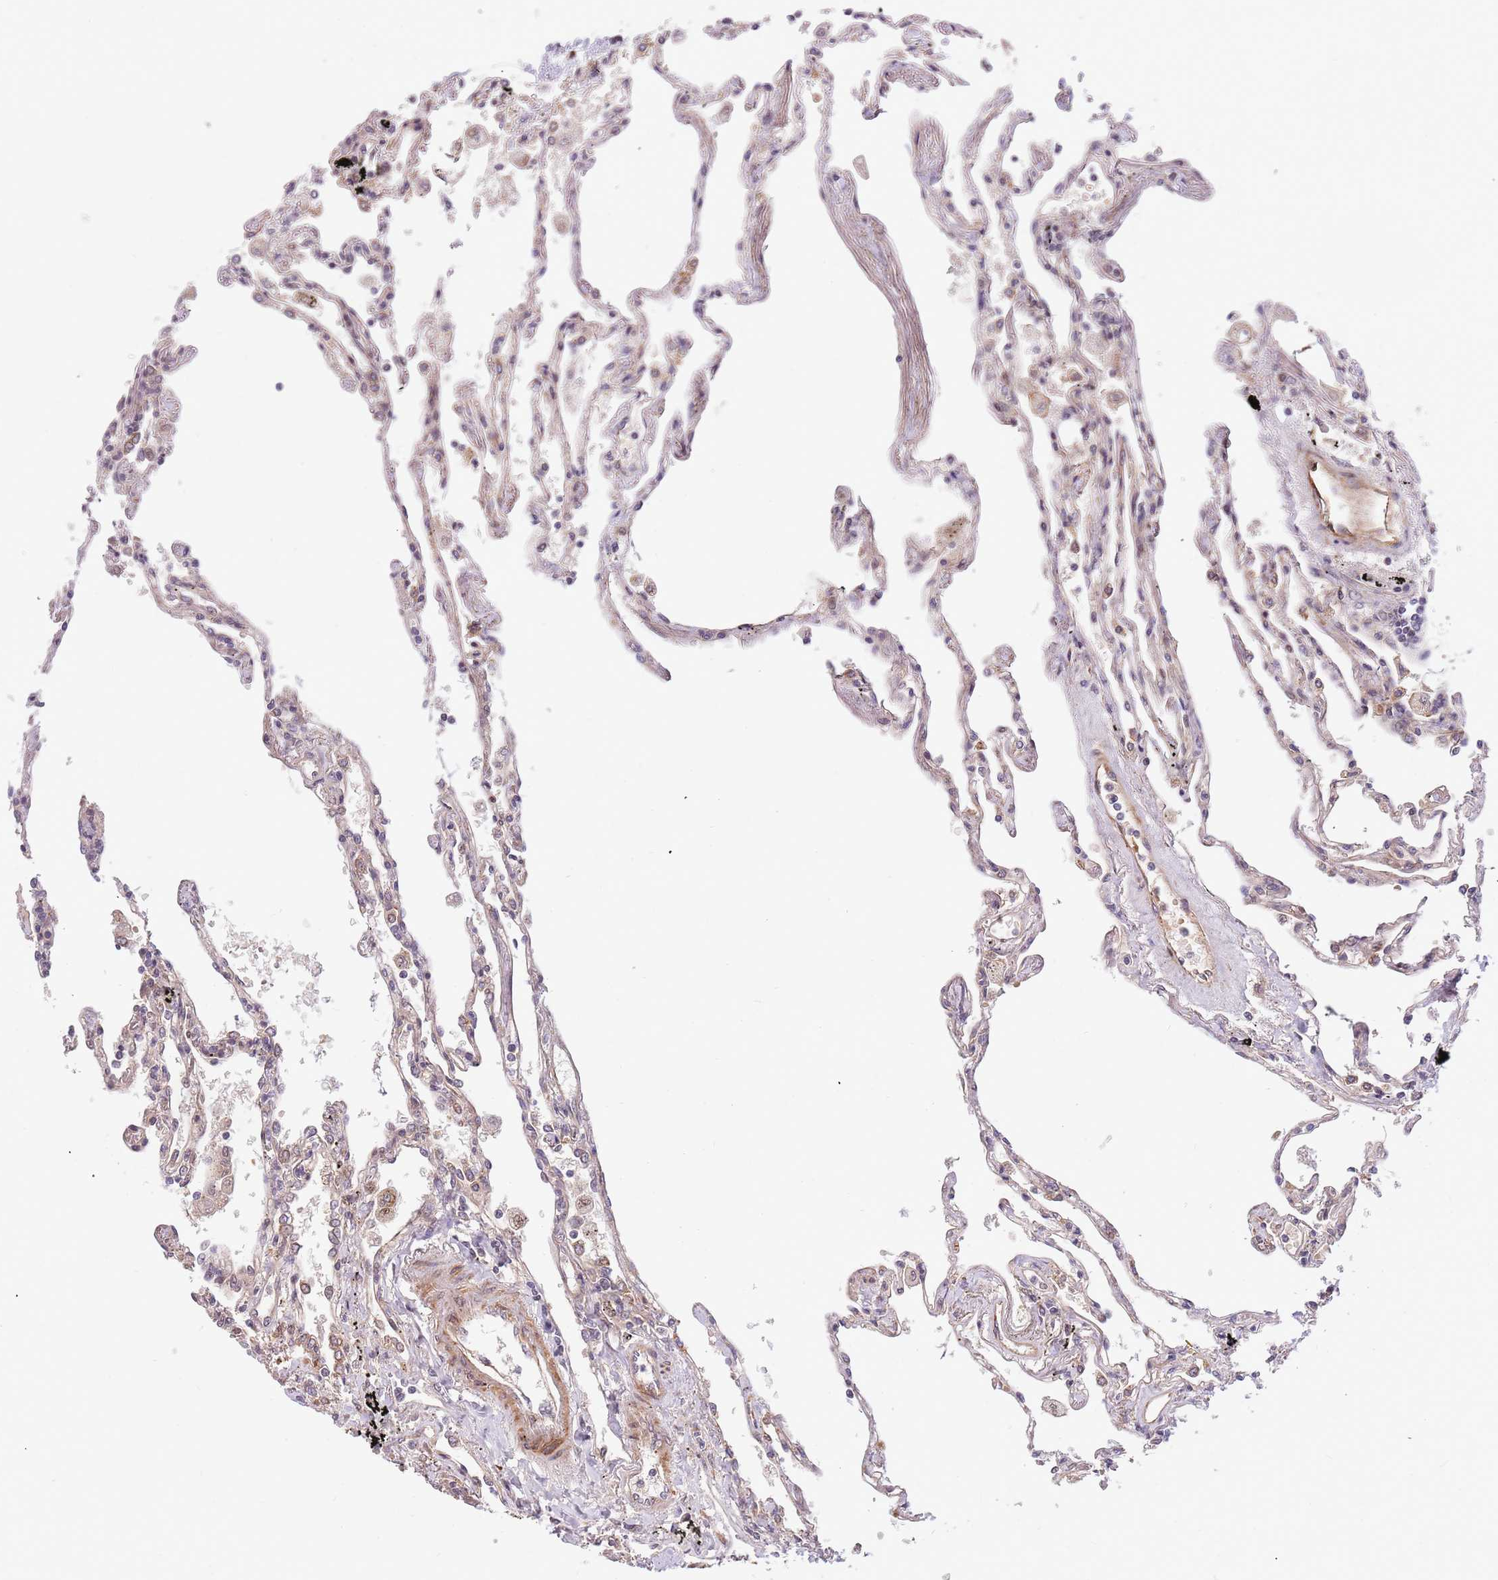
{"staining": {"intensity": "moderate", "quantity": "25%-75%", "location": "cytoplasmic/membranous"}, "tissue": "lung", "cell_type": "Alveolar cells", "image_type": "normal", "snomed": [{"axis": "morphology", "description": "Normal tissue, NOS"}, {"axis": "topography", "description": "Lung"}], "caption": "This photomicrograph exhibits IHC staining of unremarkable human lung, with medium moderate cytoplasmic/membranous positivity in approximately 25%-75% of alveolar cells.", "gene": "HAUS3", "patient": {"sex": "female", "age": 67}}